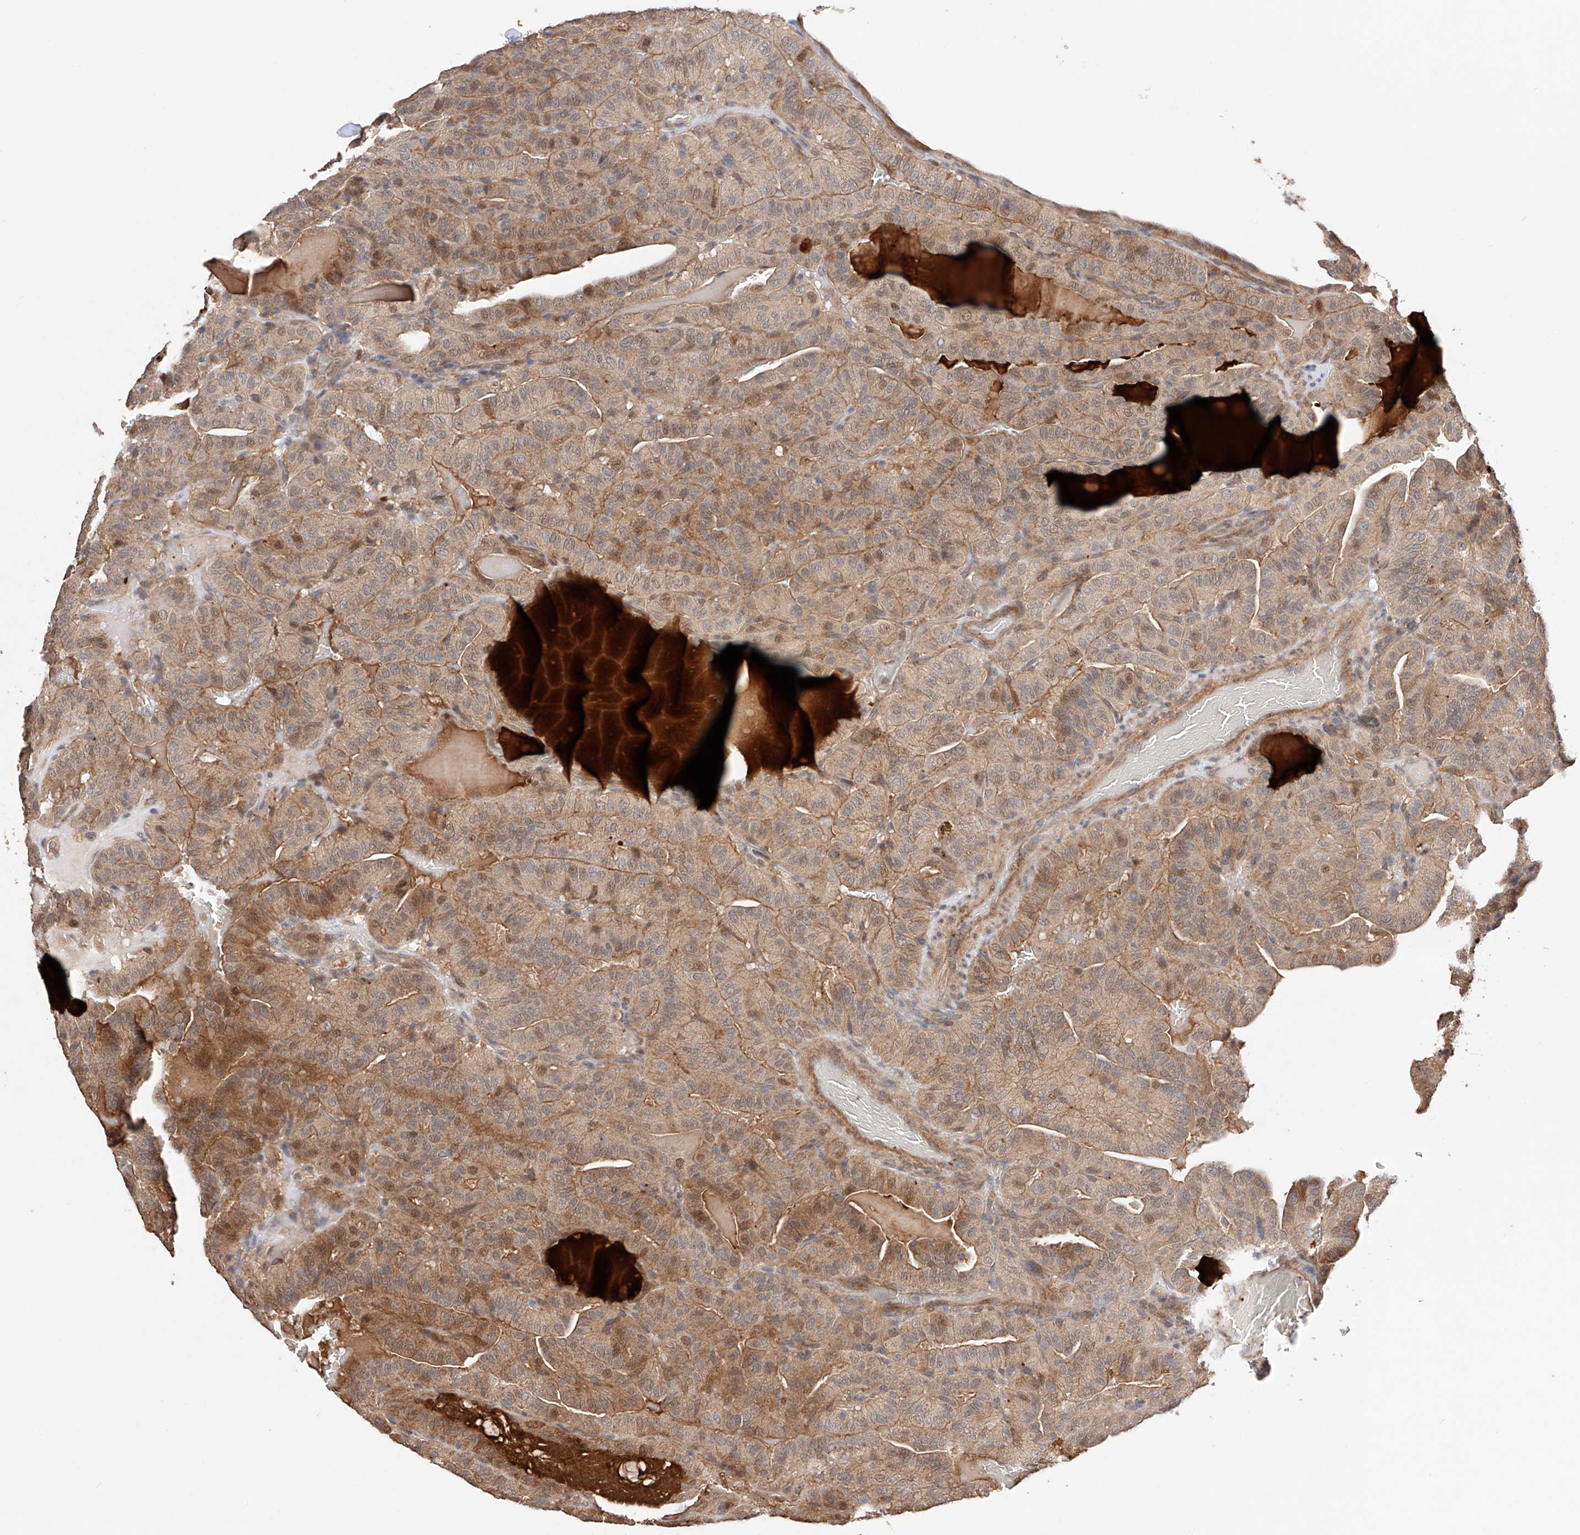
{"staining": {"intensity": "moderate", "quantity": ">75%", "location": "cytoplasmic/membranous,nuclear"}, "tissue": "thyroid cancer", "cell_type": "Tumor cells", "image_type": "cancer", "snomed": [{"axis": "morphology", "description": "Papillary adenocarcinoma, NOS"}, {"axis": "topography", "description": "Thyroid gland"}], "caption": "IHC (DAB (3,3'-diaminobenzidine)) staining of human papillary adenocarcinoma (thyroid) reveals moderate cytoplasmic/membranous and nuclear protein positivity in about >75% of tumor cells.", "gene": "ZFHX2", "patient": {"sex": "male", "age": 77}}